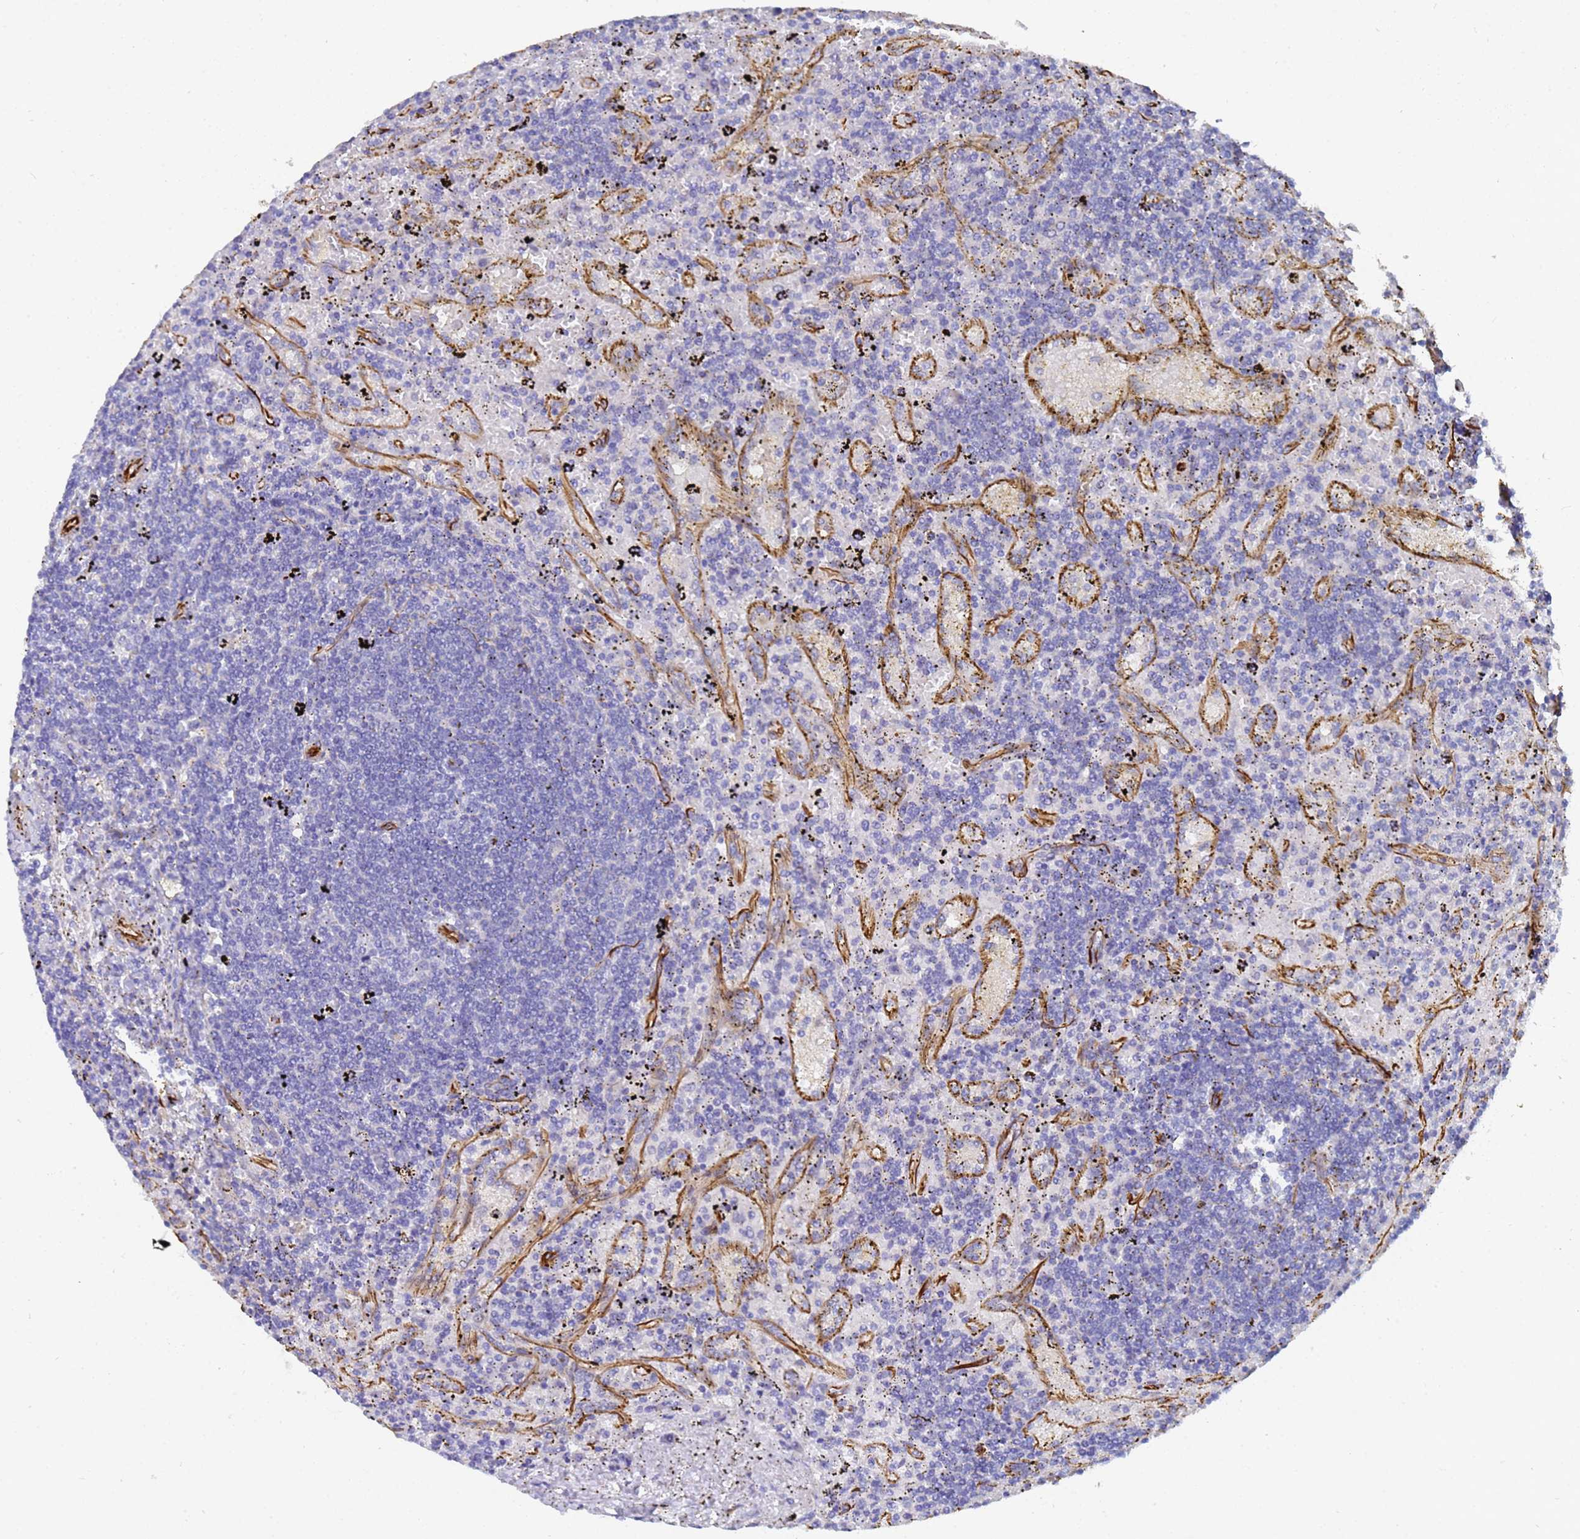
{"staining": {"intensity": "negative", "quantity": "none", "location": "none"}, "tissue": "lymphoma", "cell_type": "Tumor cells", "image_type": "cancer", "snomed": [{"axis": "morphology", "description": "Malignant lymphoma, non-Hodgkin's type, Low grade"}, {"axis": "topography", "description": "Spleen"}], "caption": "IHC image of neoplastic tissue: human malignant lymphoma, non-Hodgkin's type (low-grade) stained with DAB exhibits no significant protein expression in tumor cells.", "gene": "SYT13", "patient": {"sex": "male", "age": 76}}